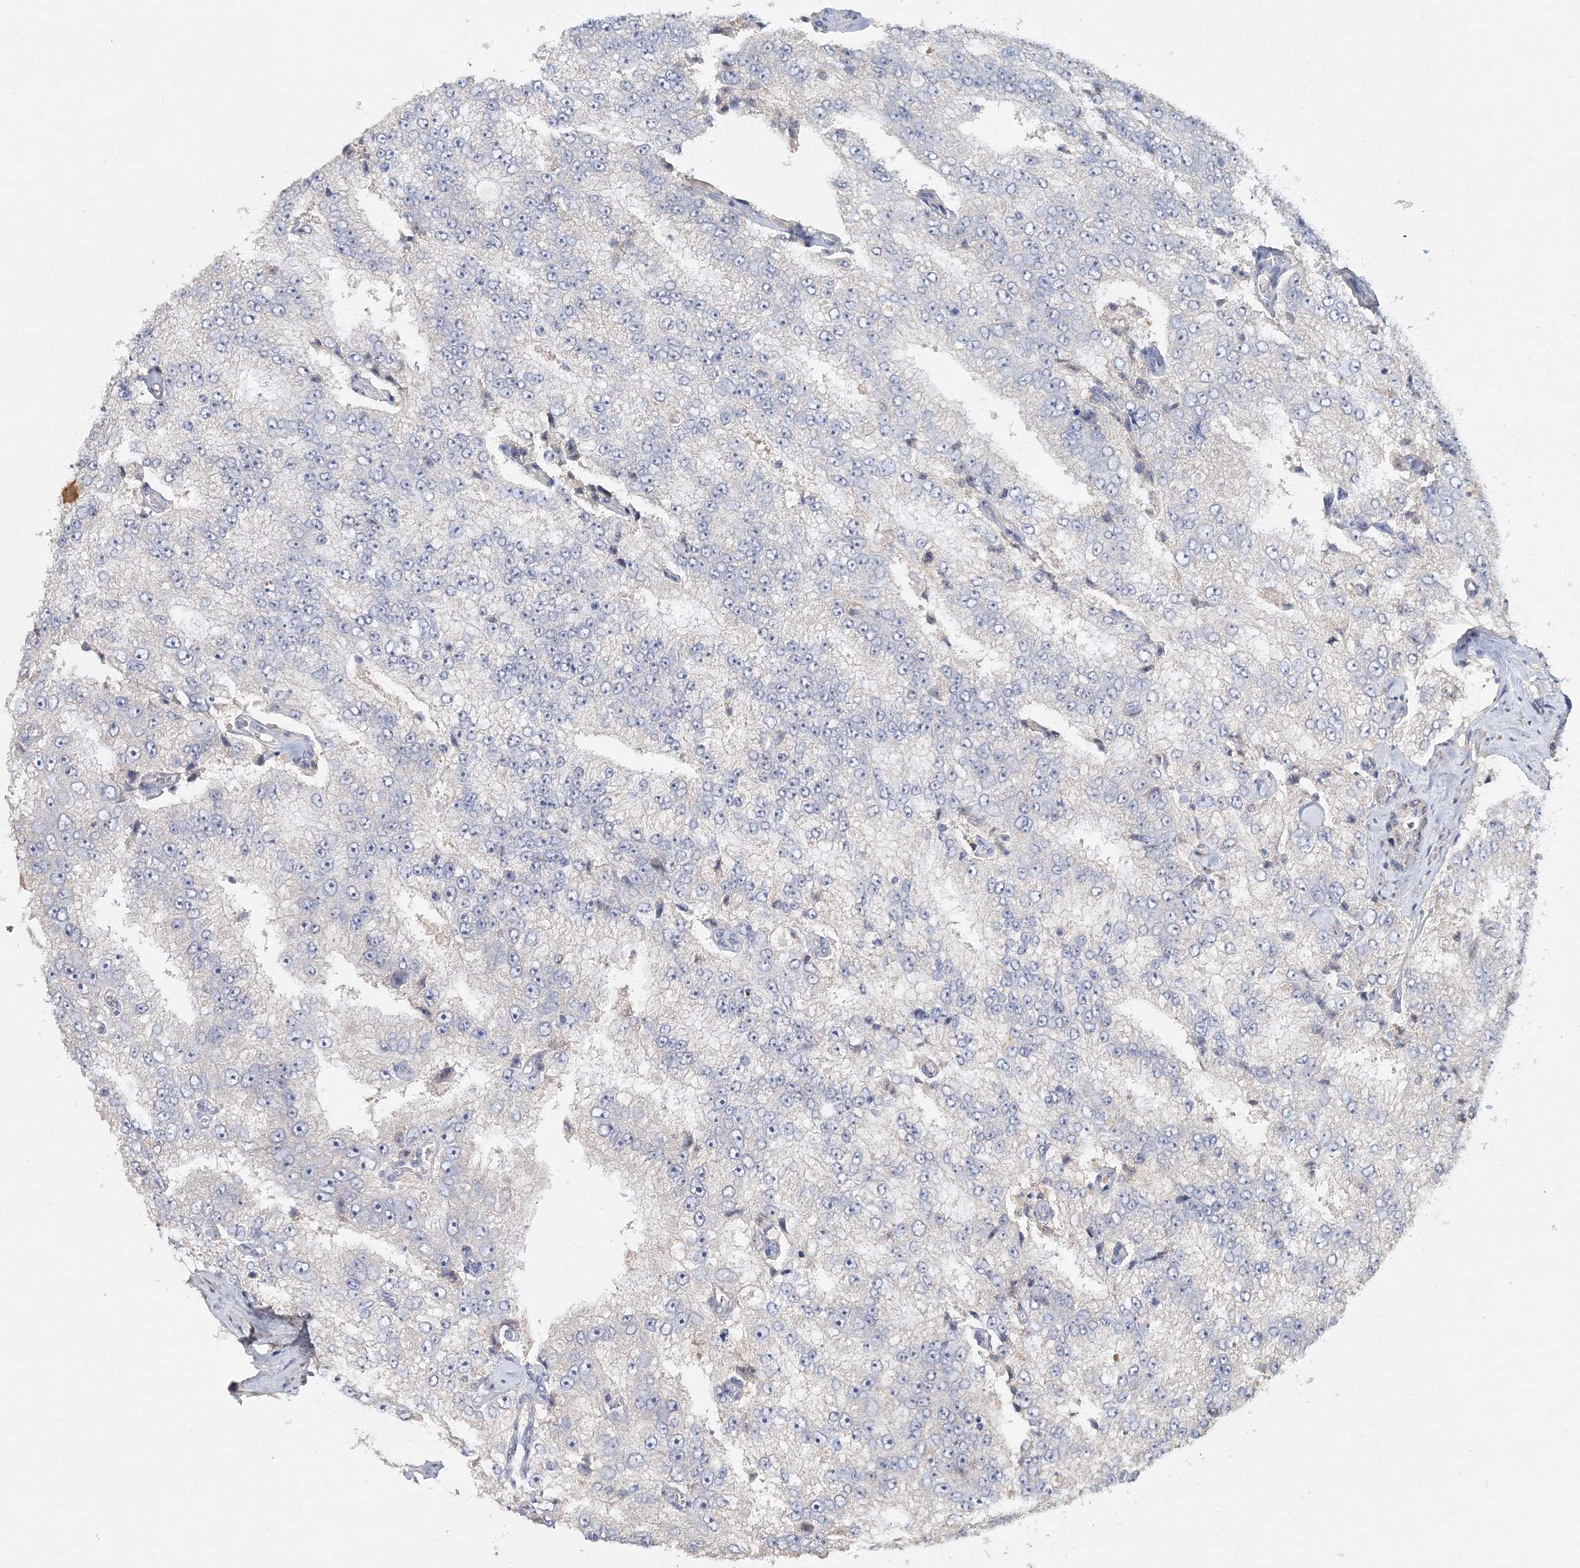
{"staining": {"intensity": "negative", "quantity": "none", "location": "none"}, "tissue": "prostate cancer", "cell_type": "Tumor cells", "image_type": "cancer", "snomed": [{"axis": "morphology", "description": "Adenocarcinoma, High grade"}, {"axis": "topography", "description": "Prostate"}], "caption": "High-grade adenocarcinoma (prostate) was stained to show a protein in brown. There is no significant expression in tumor cells.", "gene": "GJB5", "patient": {"sex": "male", "age": 58}}